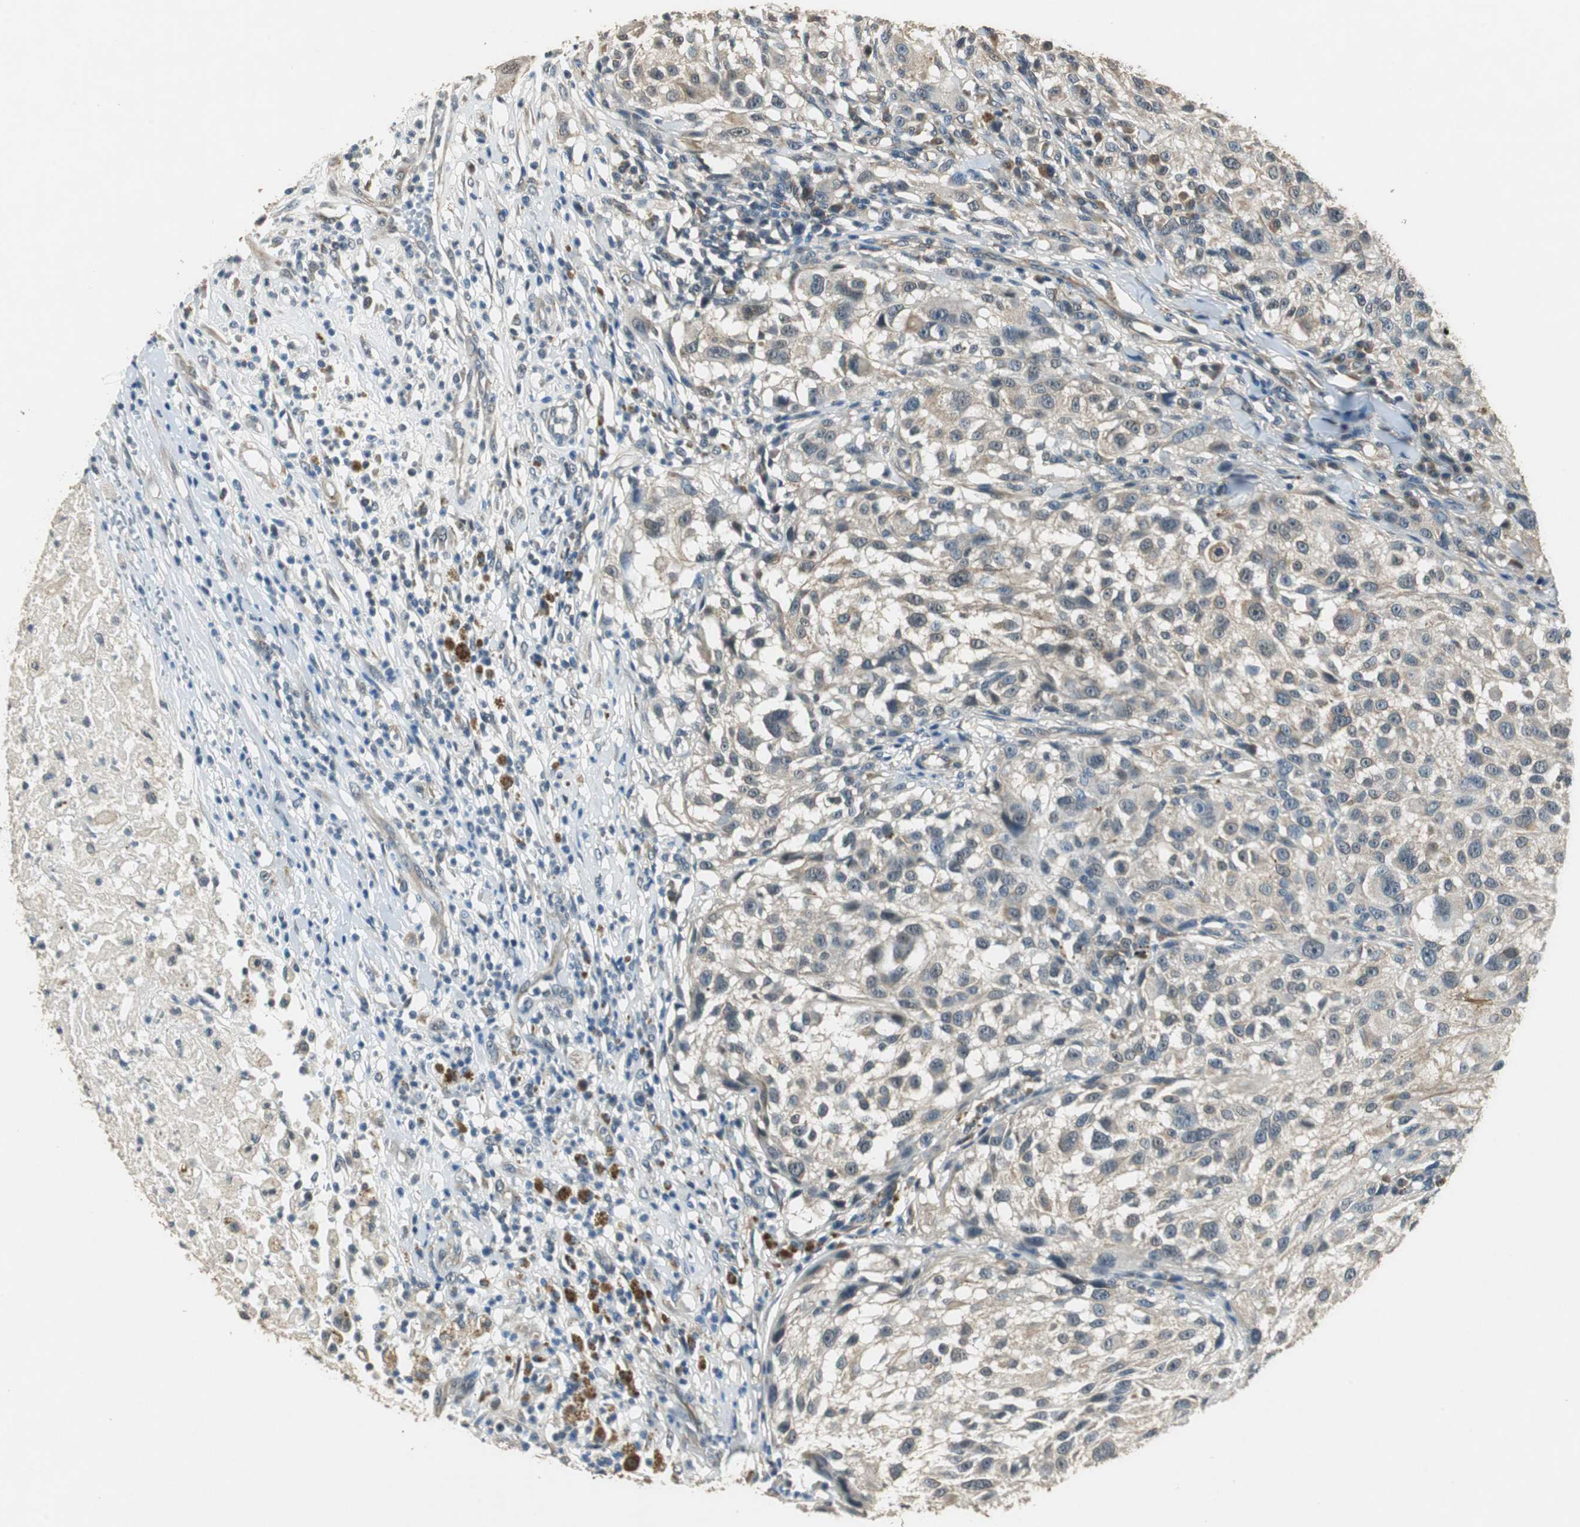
{"staining": {"intensity": "weak", "quantity": "25%-75%", "location": "cytoplasmic/membranous"}, "tissue": "melanoma", "cell_type": "Tumor cells", "image_type": "cancer", "snomed": [{"axis": "morphology", "description": "Necrosis, NOS"}, {"axis": "morphology", "description": "Malignant melanoma, NOS"}, {"axis": "topography", "description": "Skin"}], "caption": "About 25%-75% of tumor cells in malignant melanoma demonstrate weak cytoplasmic/membranous protein positivity as visualized by brown immunohistochemical staining.", "gene": "PSMB4", "patient": {"sex": "female", "age": 87}}